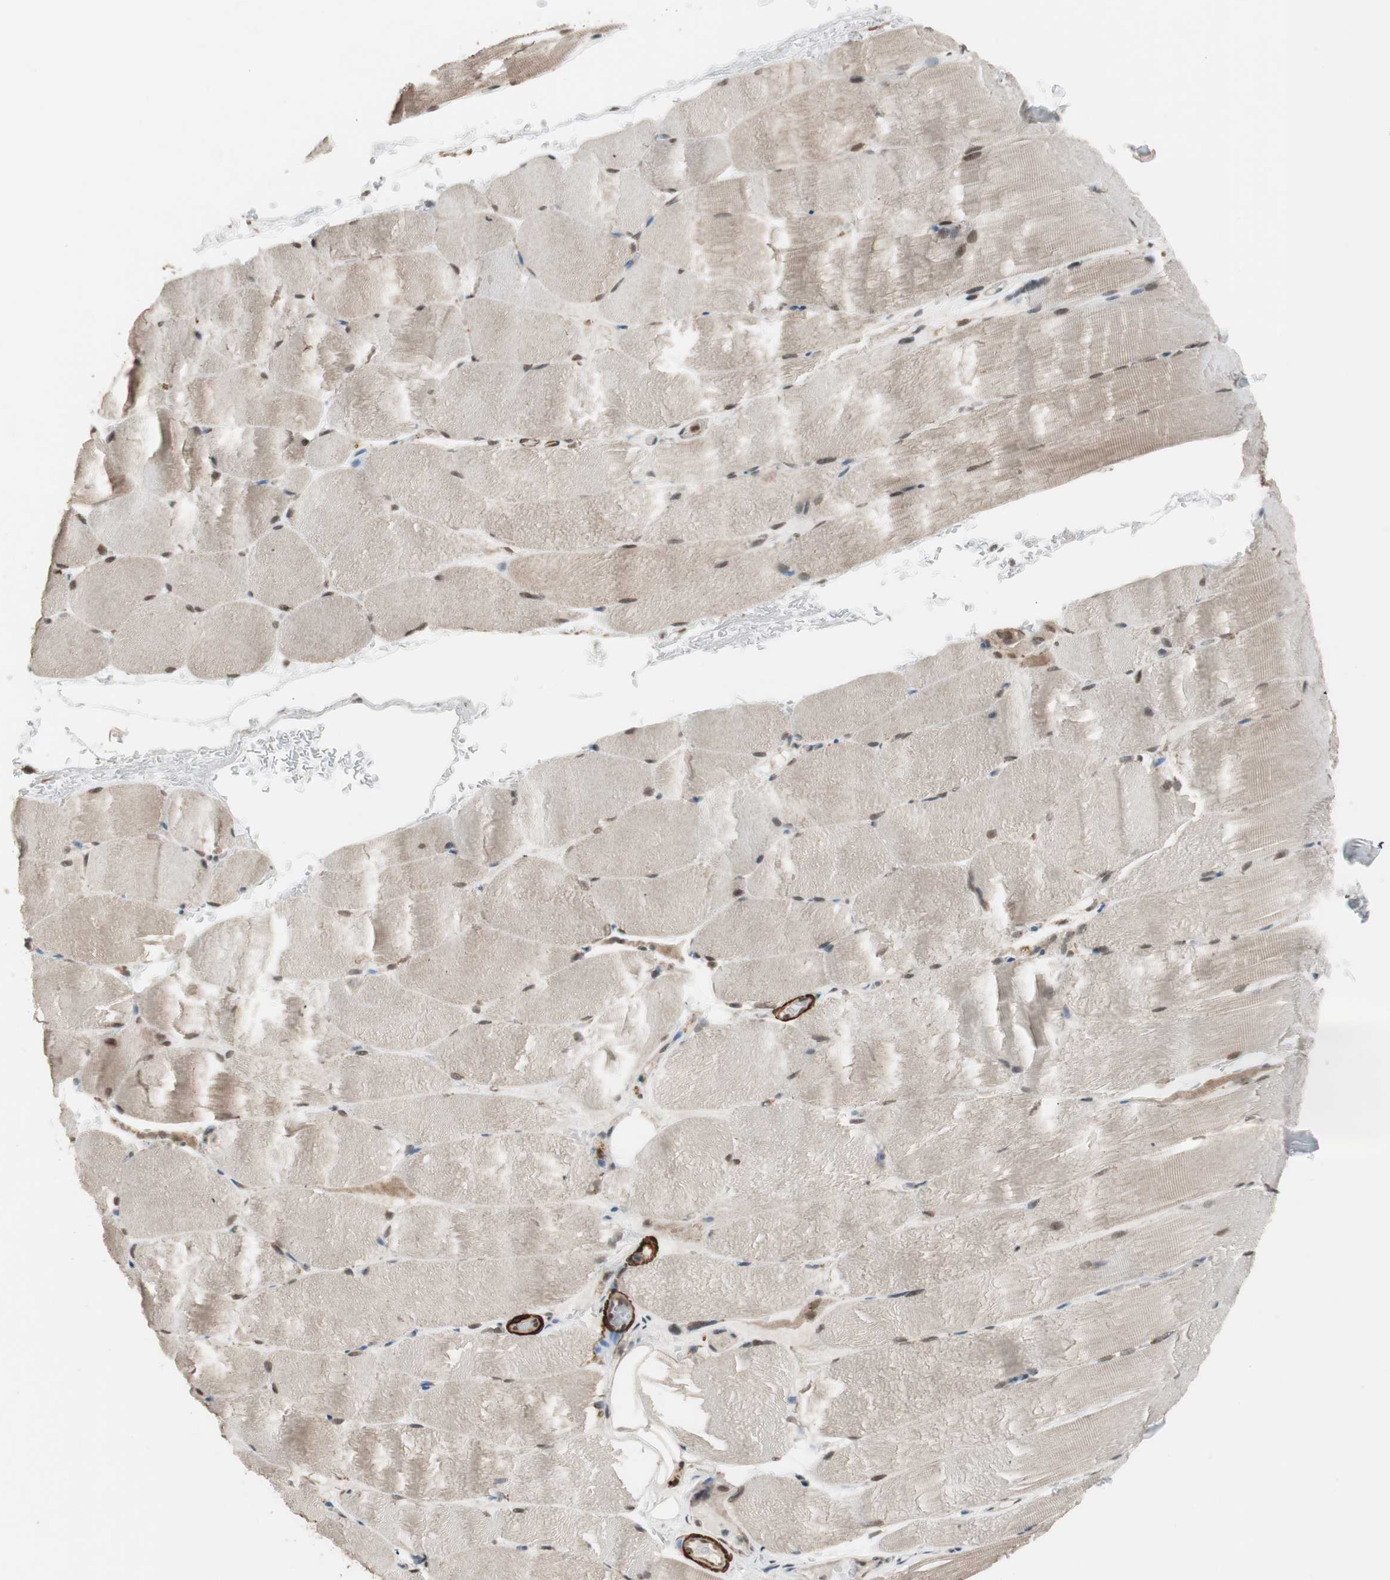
{"staining": {"intensity": "weak", "quantity": "25%-75%", "location": "nuclear"}, "tissue": "skeletal muscle", "cell_type": "Myocytes", "image_type": "normal", "snomed": [{"axis": "morphology", "description": "Normal tissue, NOS"}, {"axis": "topography", "description": "Skeletal muscle"}, {"axis": "topography", "description": "Parathyroid gland"}], "caption": "Immunohistochemistry (DAB (3,3'-diaminobenzidine)) staining of unremarkable human skeletal muscle exhibits weak nuclear protein positivity in about 25%-75% of myocytes.", "gene": "DRAP1", "patient": {"sex": "female", "age": 37}}